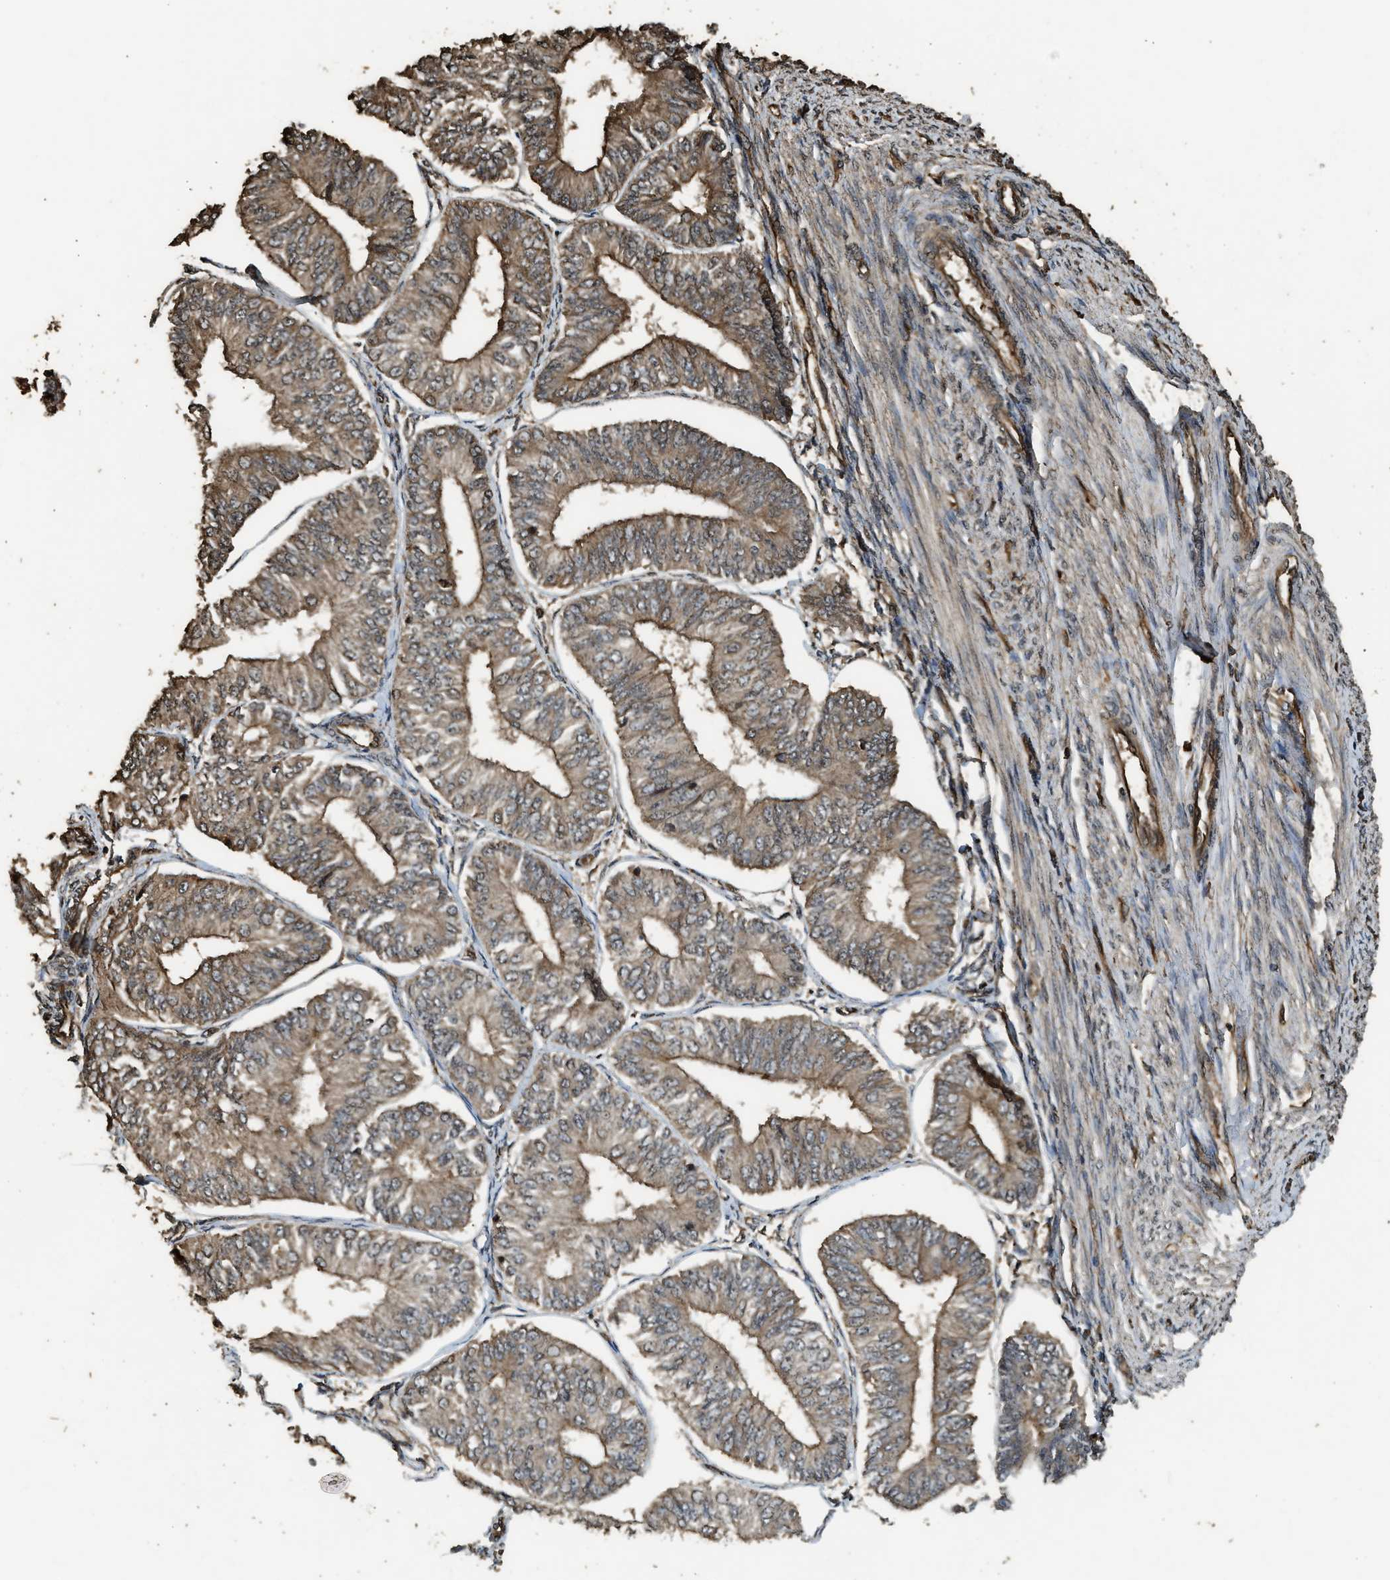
{"staining": {"intensity": "moderate", "quantity": ">75%", "location": "cytoplasmic/membranous"}, "tissue": "endometrial cancer", "cell_type": "Tumor cells", "image_type": "cancer", "snomed": [{"axis": "morphology", "description": "Adenocarcinoma, NOS"}, {"axis": "topography", "description": "Endometrium"}], "caption": "A high-resolution photomicrograph shows immunohistochemistry (IHC) staining of endometrial adenocarcinoma, which displays moderate cytoplasmic/membranous expression in approximately >75% of tumor cells.", "gene": "MYBL2", "patient": {"sex": "female", "age": 58}}